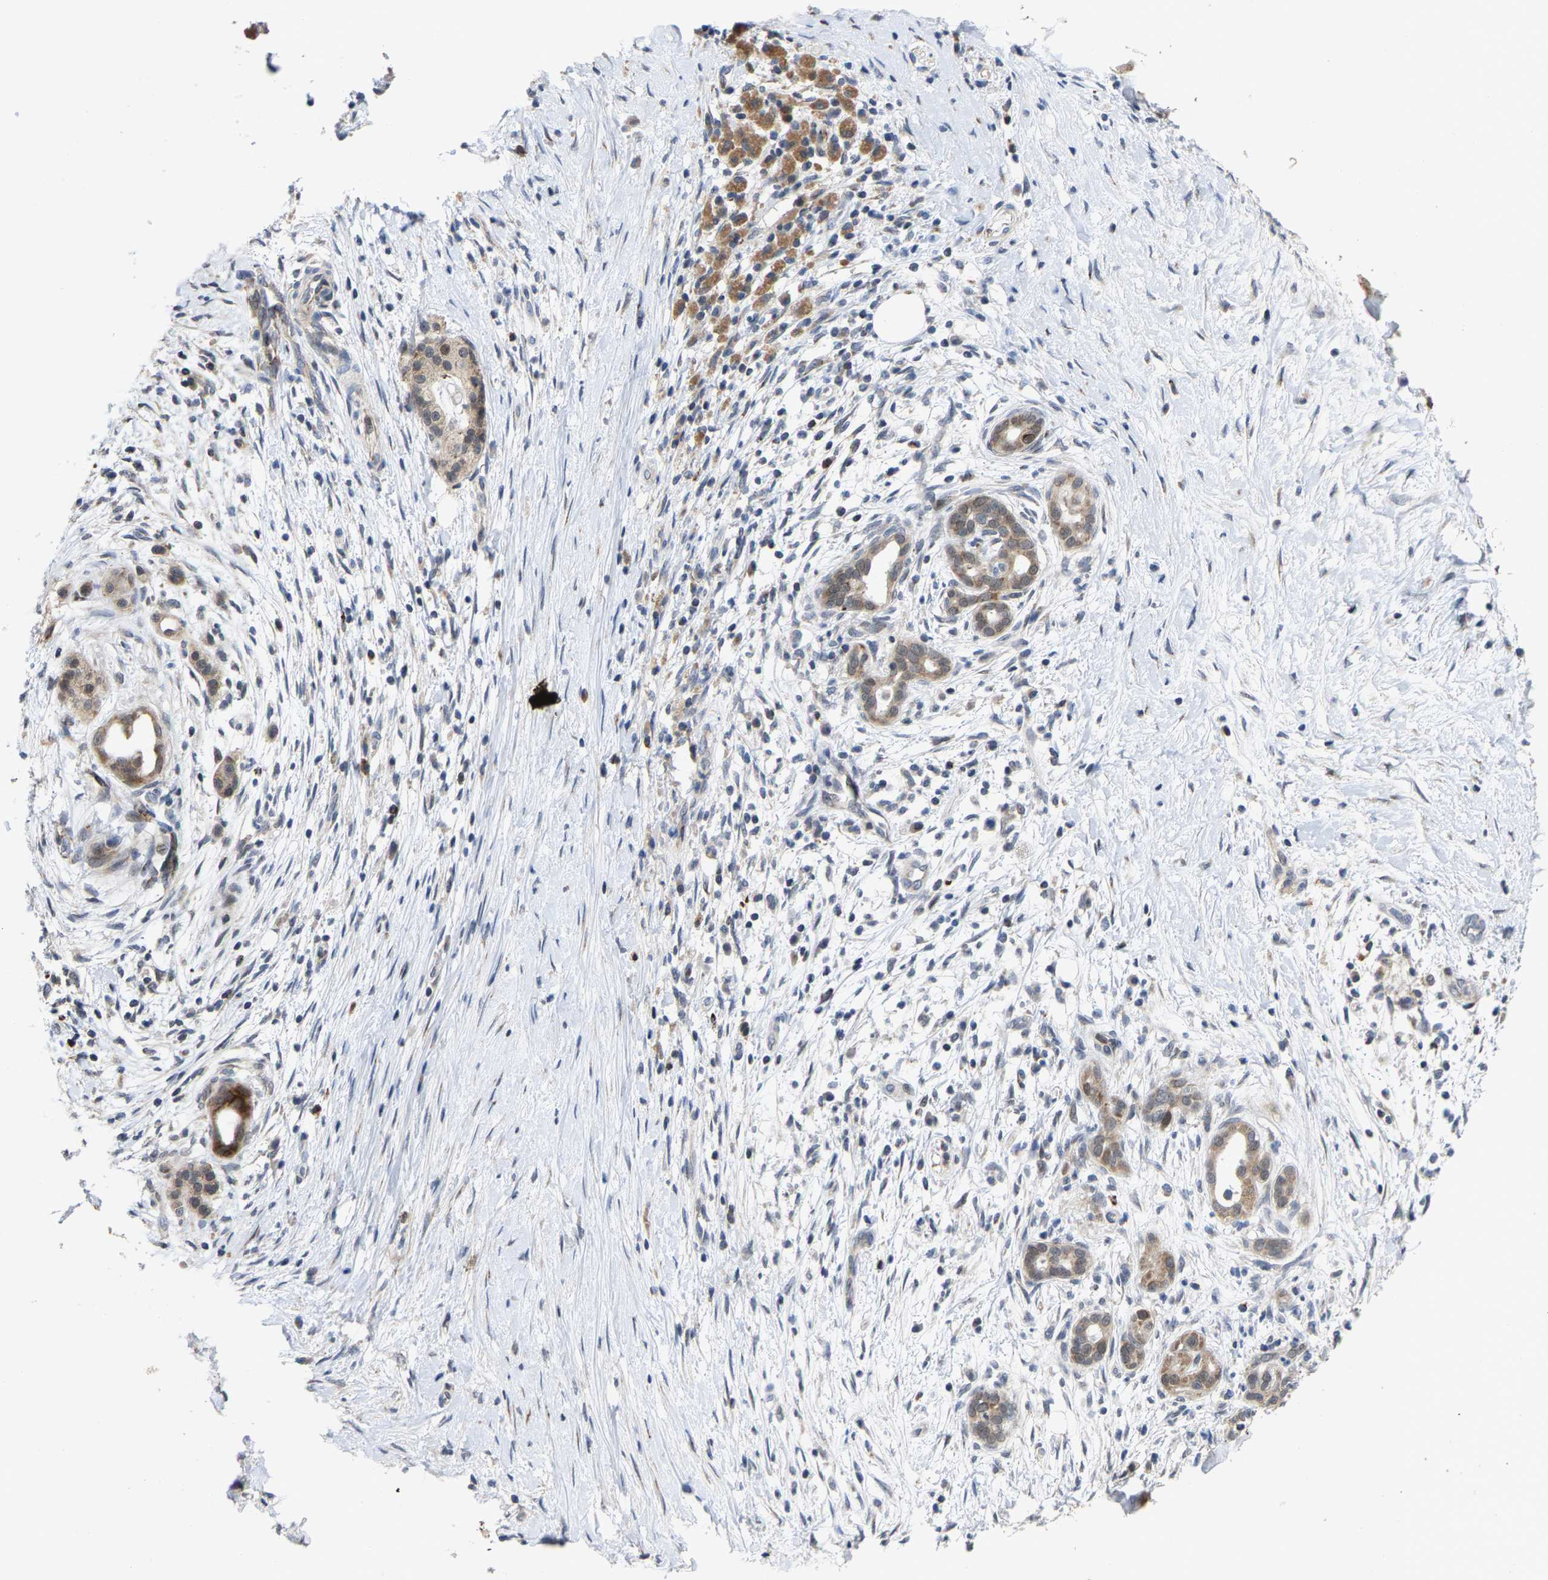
{"staining": {"intensity": "weak", "quantity": ">75%", "location": "cytoplasmic/membranous"}, "tissue": "pancreatic cancer", "cell_type": "Tumor cells", "image_type": "cancer", "snomed": [{"axis": "morphology", "description": "Adenocarcinoma, NOS"}, {"axis": "topography", "description": "Pancreas"}], "caption": "About >75% of tumor cells in pancreatic cancer (adenocarcinoma) exhibit weak cytoplasmic/membranous protein staining as visualized by brown immunohistochemical staining.", "gene": "TDRKH", "patient": {"sex": "male", "age": 58}}